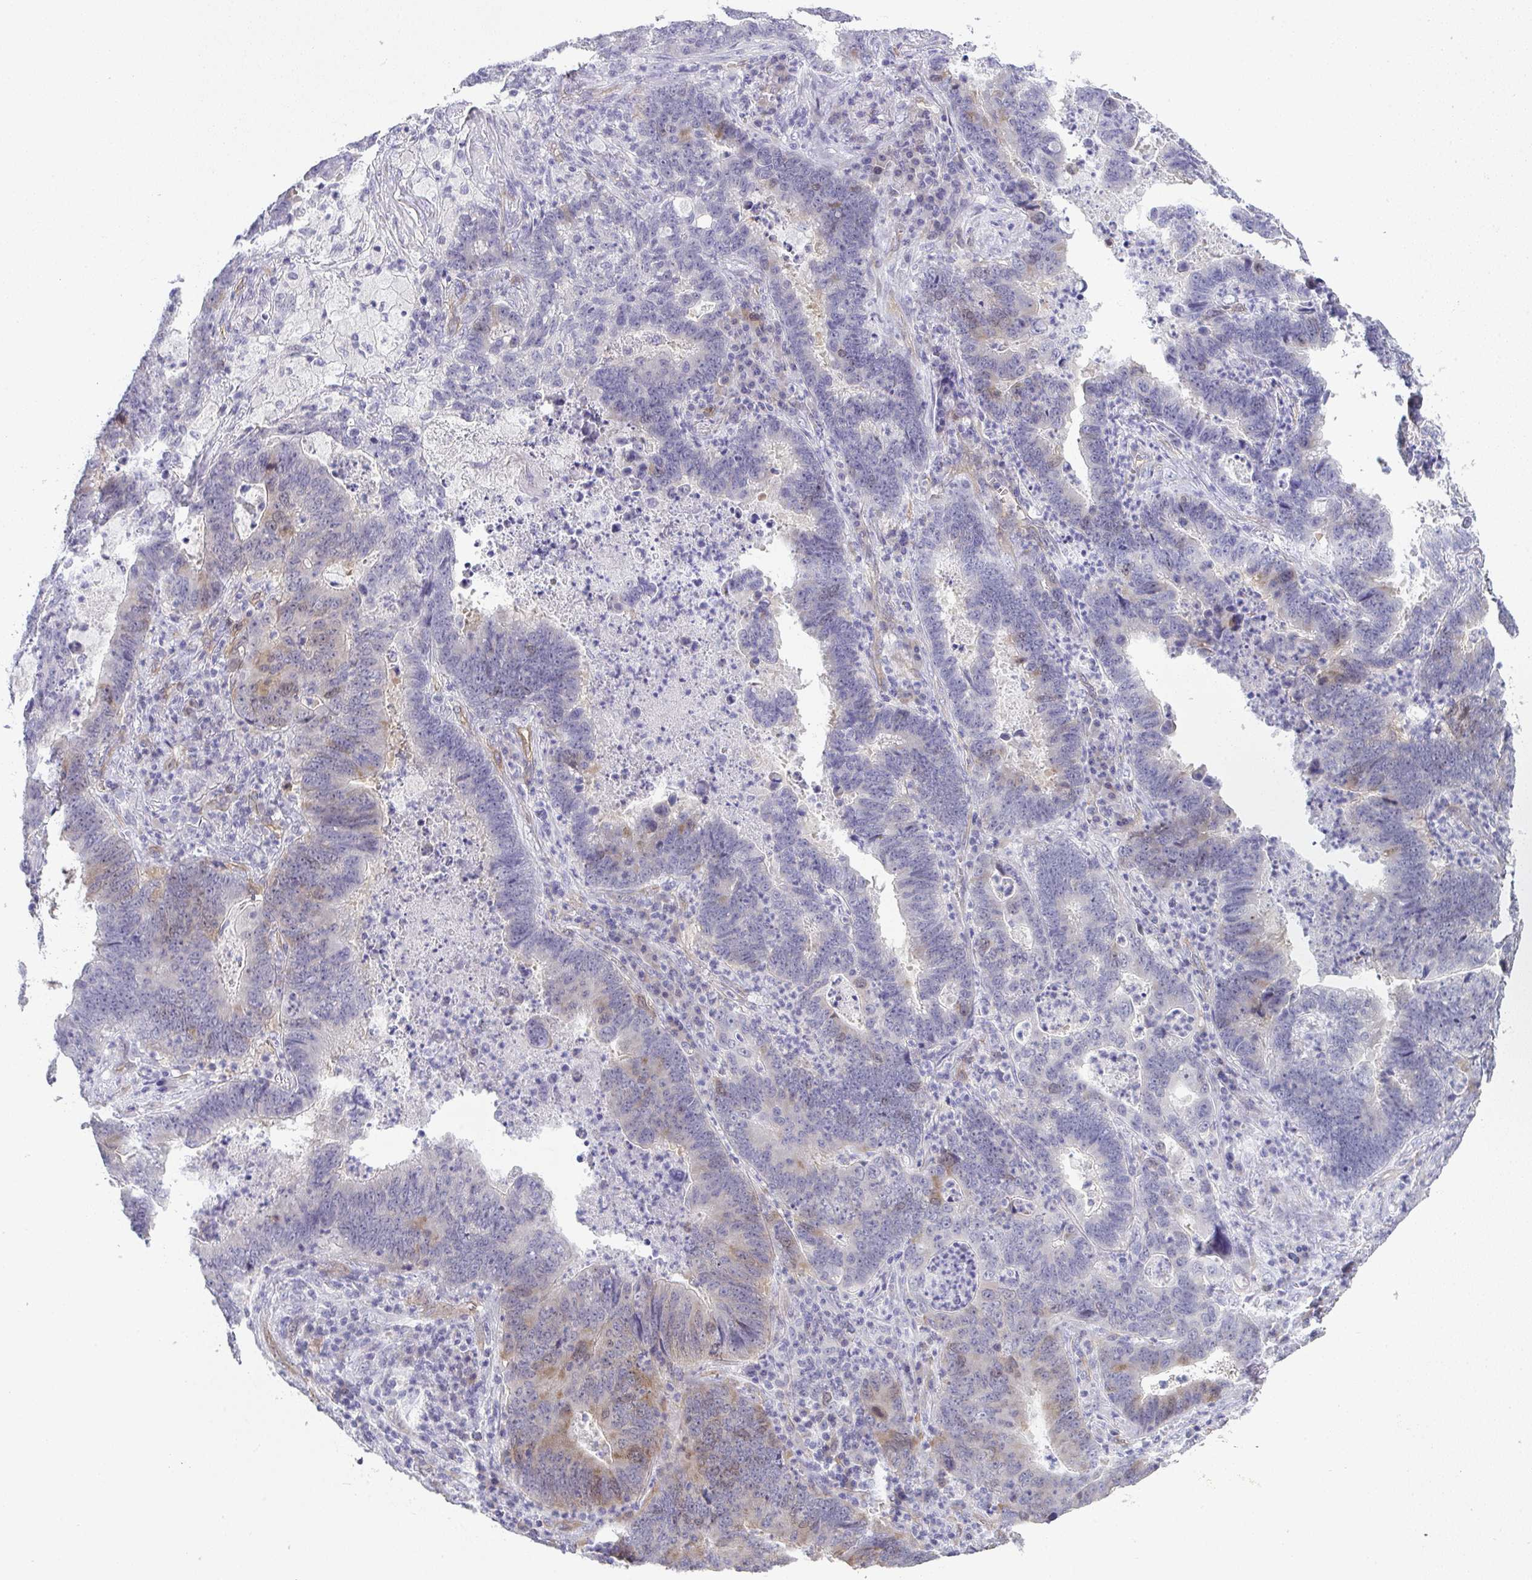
{"staining": {"intensity": "moderate", "quantity": "<25%", "location": "cytoplasmic/membranous"}, "tissue": "lung cancer", "cell_type": "Tumor cells", "image_type": "cancer", "snomed": [{"axis": "morphology", "description": "Aneuploidy"}, {"axis": "morphology", "description": "Adenocarcinoma, NOS"}, {"axis": "morphology", "description": "Adenocarcinoma primary or metastatic"}, {"axis": "topography", "description": "Lung"}], "caption": "Immunohistochemical staining of lung cancer (adenocarcinoma) displays low levels of moderate cytoplasmic/membranous protein expression in about <25% of tumor cells. The protein of interest is stained brown, and the nuclei are stained in blue (DAB IHC with brightfield microscopy, high magnification).", "gene": "UBE2S", "patient": {"sex": "female", "age": 75}}